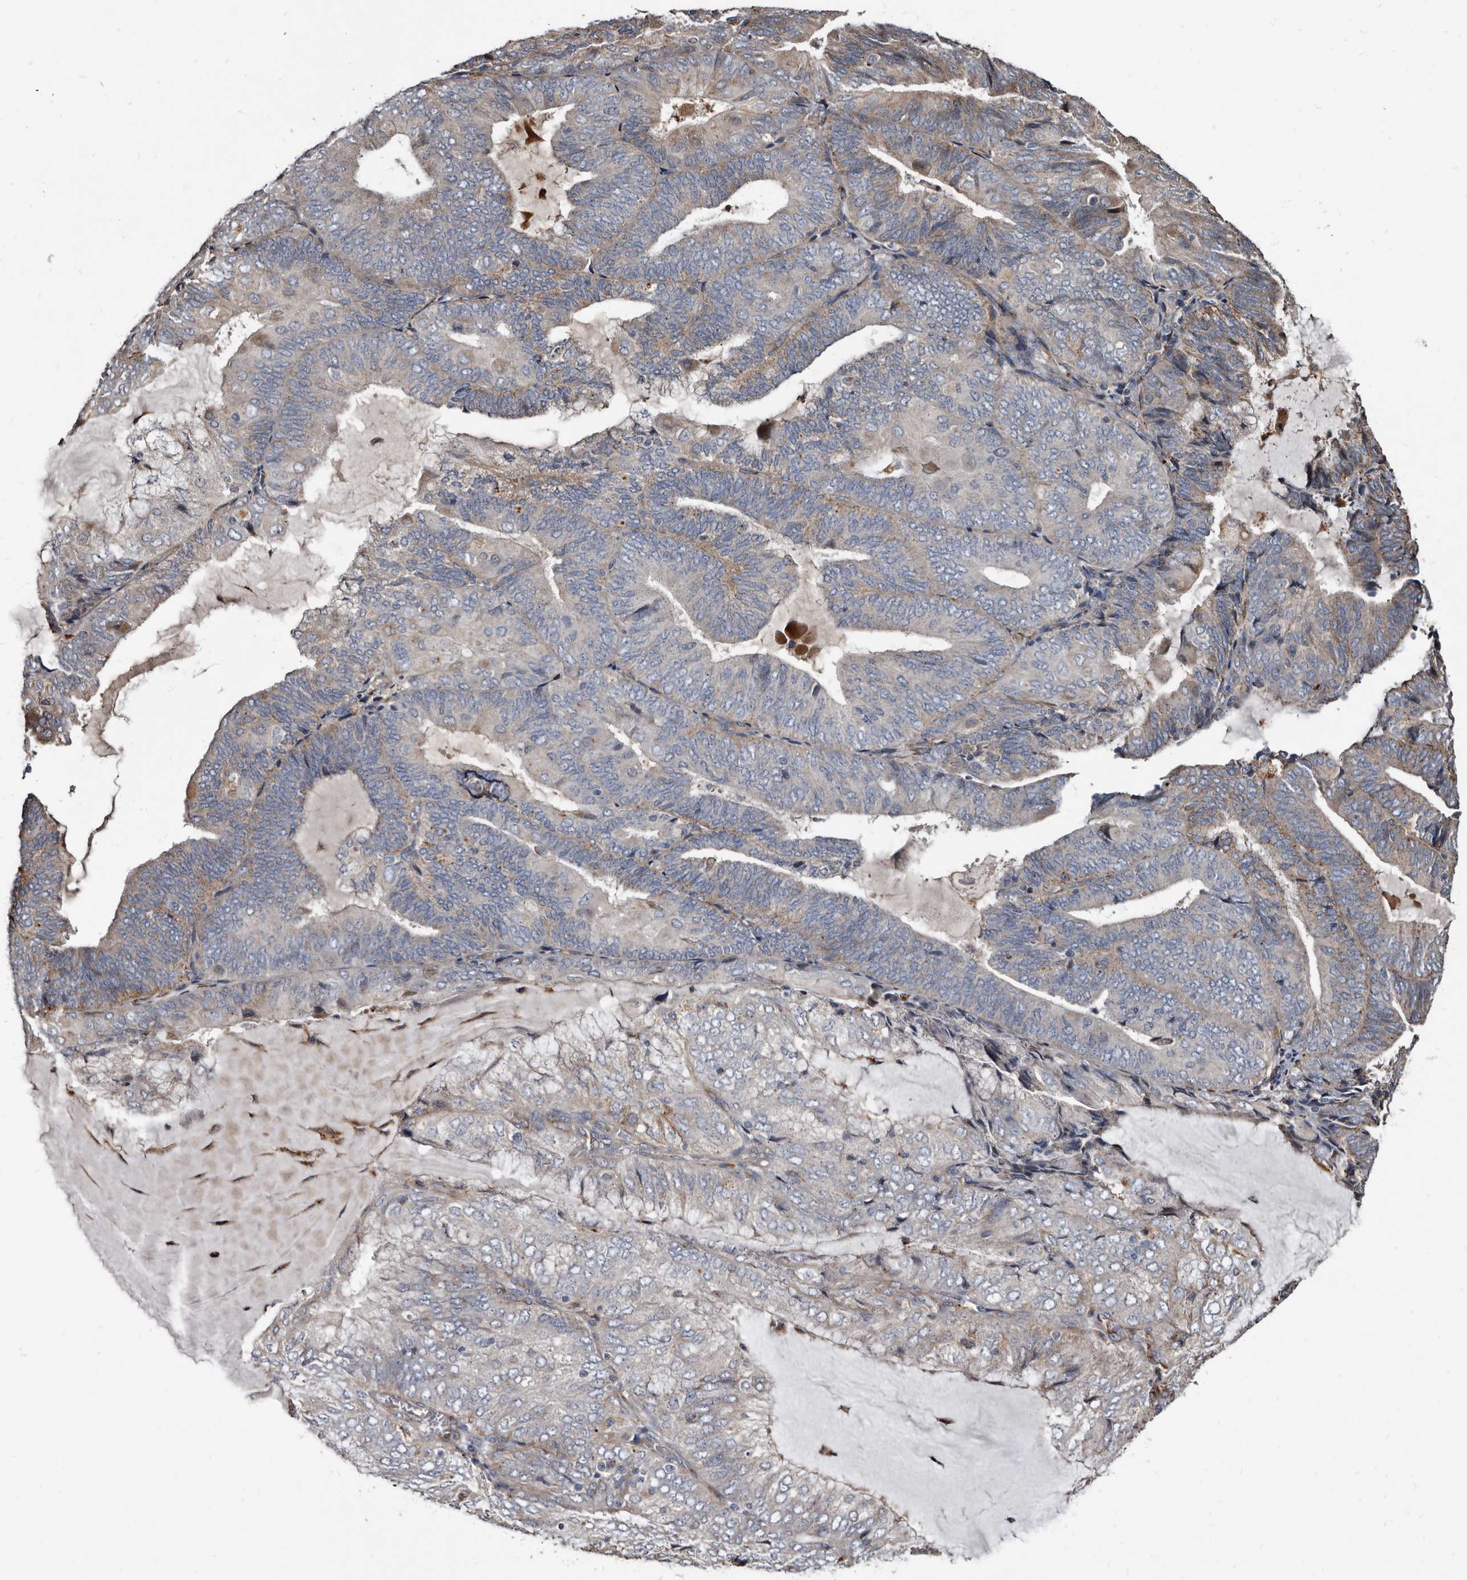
{"staining": {"intensity": "weak", "quantity": "25%-75%", "location": "cytoplasmic/membranous"}, "tissue": "endometrial cancer", "cell_type": "Tumor cells", "image_type": "cancer", "snomed": [{"axis": "morphology", "description": "Adenocarcinoma, NOS"}, {"axis": "topography", "description": "Endometrium"}], "caption": "Immunohistochemistry photomicrograph of endometrial adenocarcinoma stained for a protein (brown), which demonstrates low levels of weak cytoplasmic/membranous expression in approximately 25%-75% of tumor cells.", "gene": "CTSA", "patient": {"sex": "female", "age": 81}}